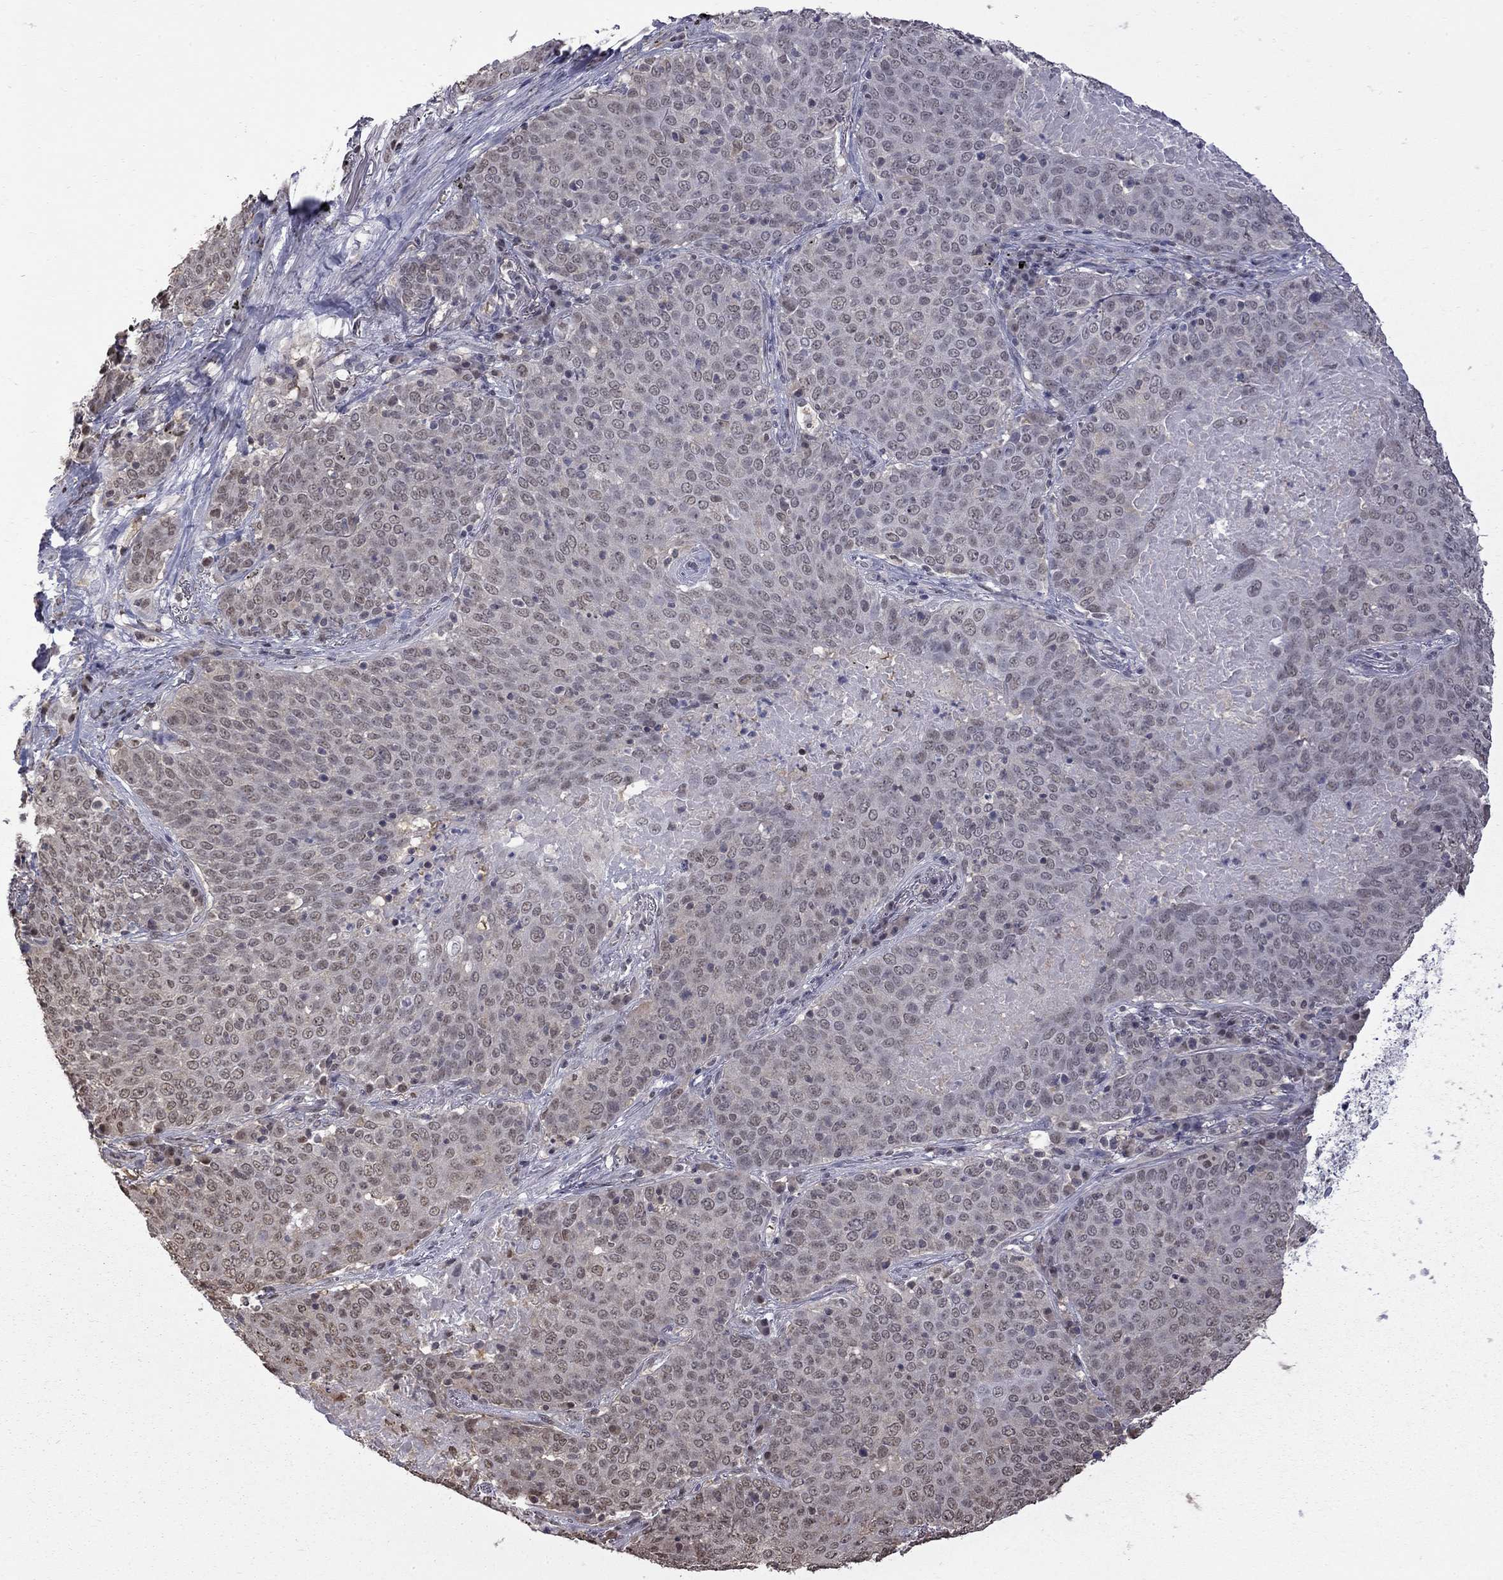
{"staining": {"intensity": "negative", "quantity": "none", "location": "none"}, "tissue": "lung cancer", "cell_type": "Tumor cells", "image_type": "cancer", "snomed": [{"axis": "morphology", "description": "Squamous cell carcinoma, NOS"}, {"axis": "topography", "description": "Lung"}], "caption": "DAB (3,3'-diaminobenzidine) immunohistochemical staining of lung cancer demonstrates no significant expression in tumor cells.", "gene": "RFWD3", "patient": {"sex": "male", "age": 82}}